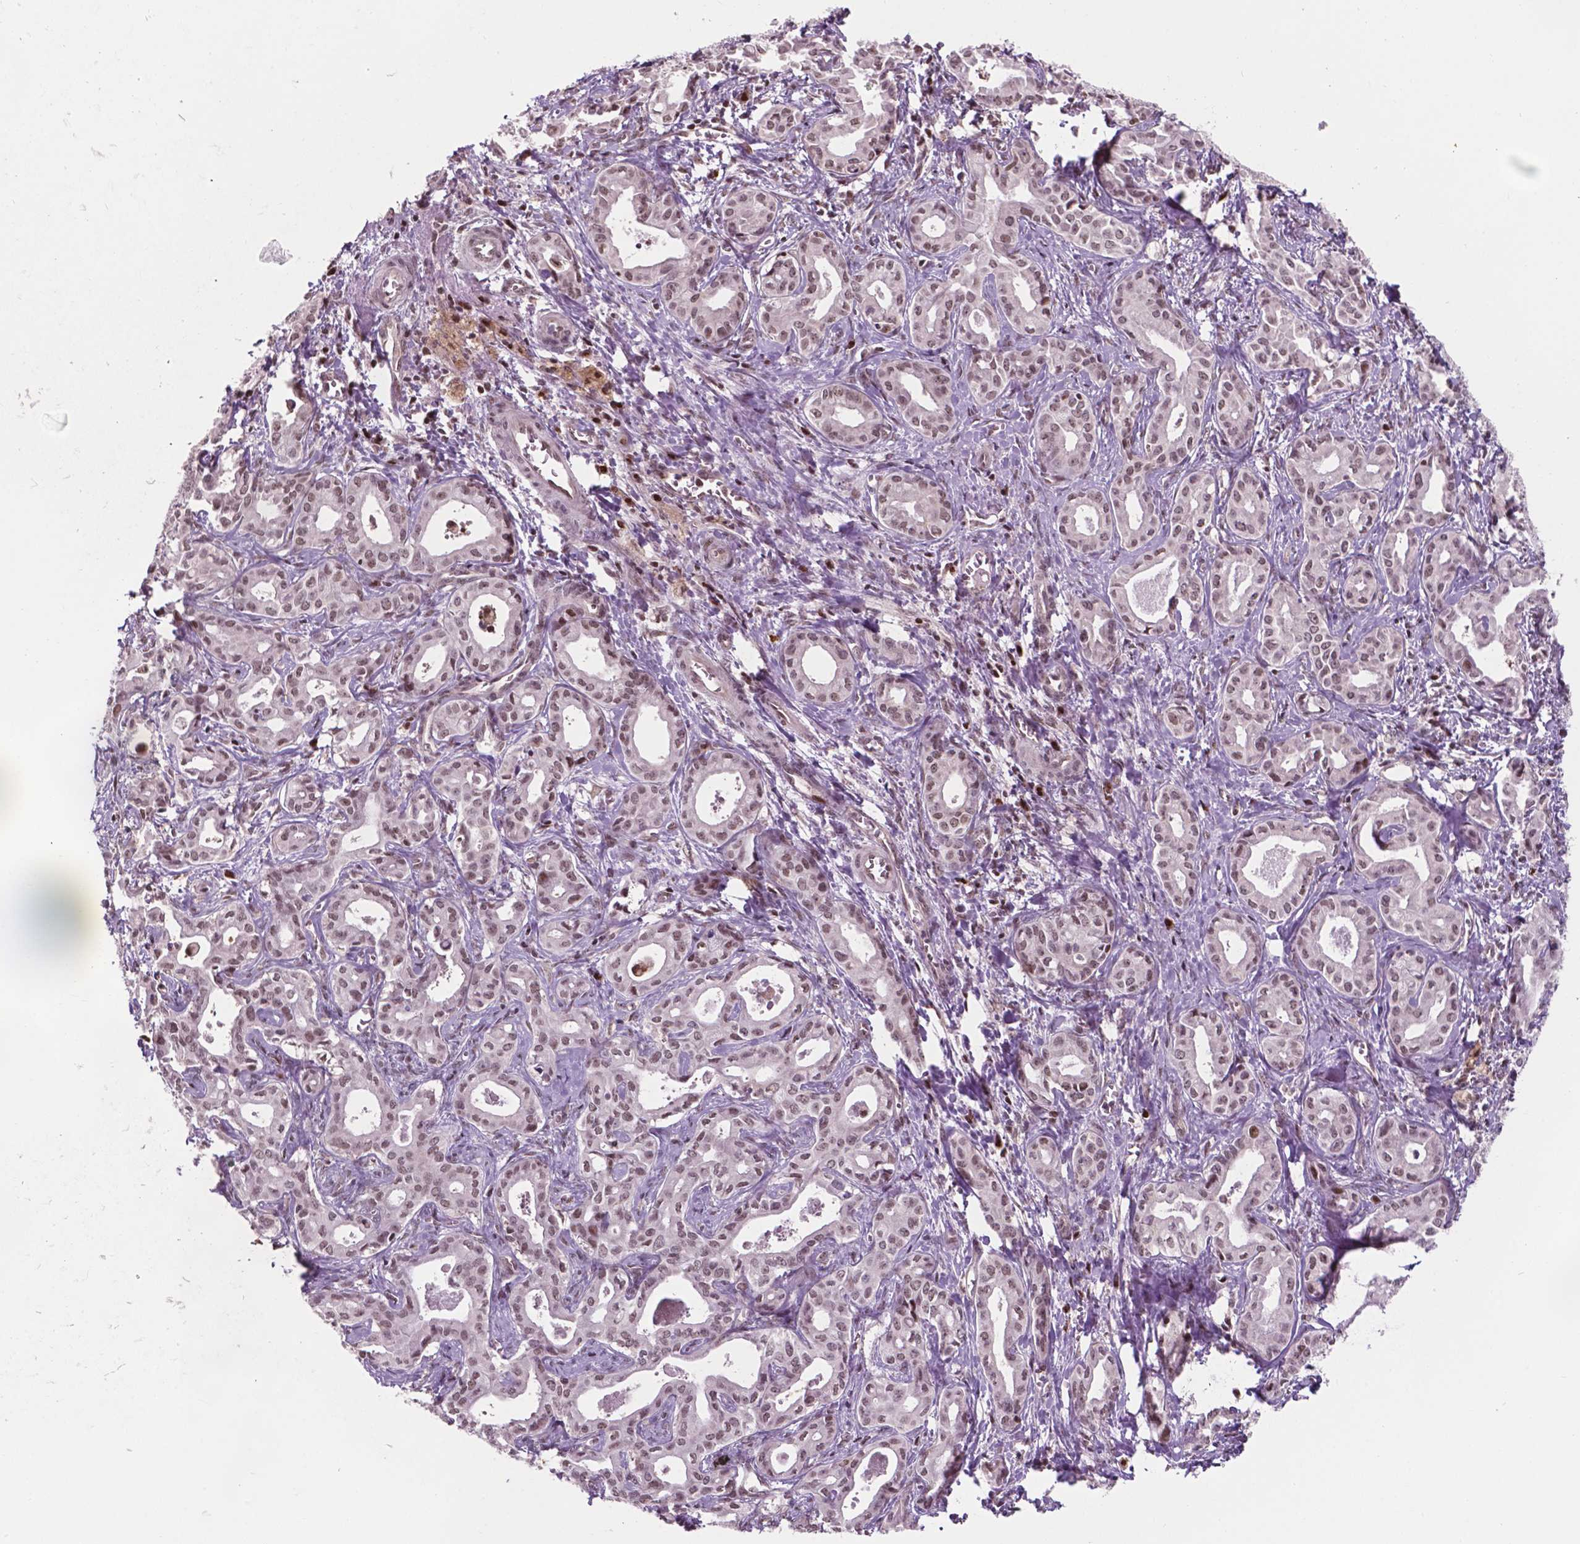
{"staining": {"intensity": "moderate", "quantity": ">75%", "location": "nuclear"}, "tissue": "liver cancer", "cell_type": "Tumor cells", "image_type": "cancer", "snomed": [{"axis": "morphology", "description": "Cholangiocarcinoma"}, {"axis": "topography", "description": "Liver"}], "caption": "There is medium levels of moderate nuclear positivity in tumor cells of liver cholangiocarcinoma, as demonstrated by immunohistochemical staining (brown color).", "gene": "PER2", "patient": {"sex": "female", "age": 65}}